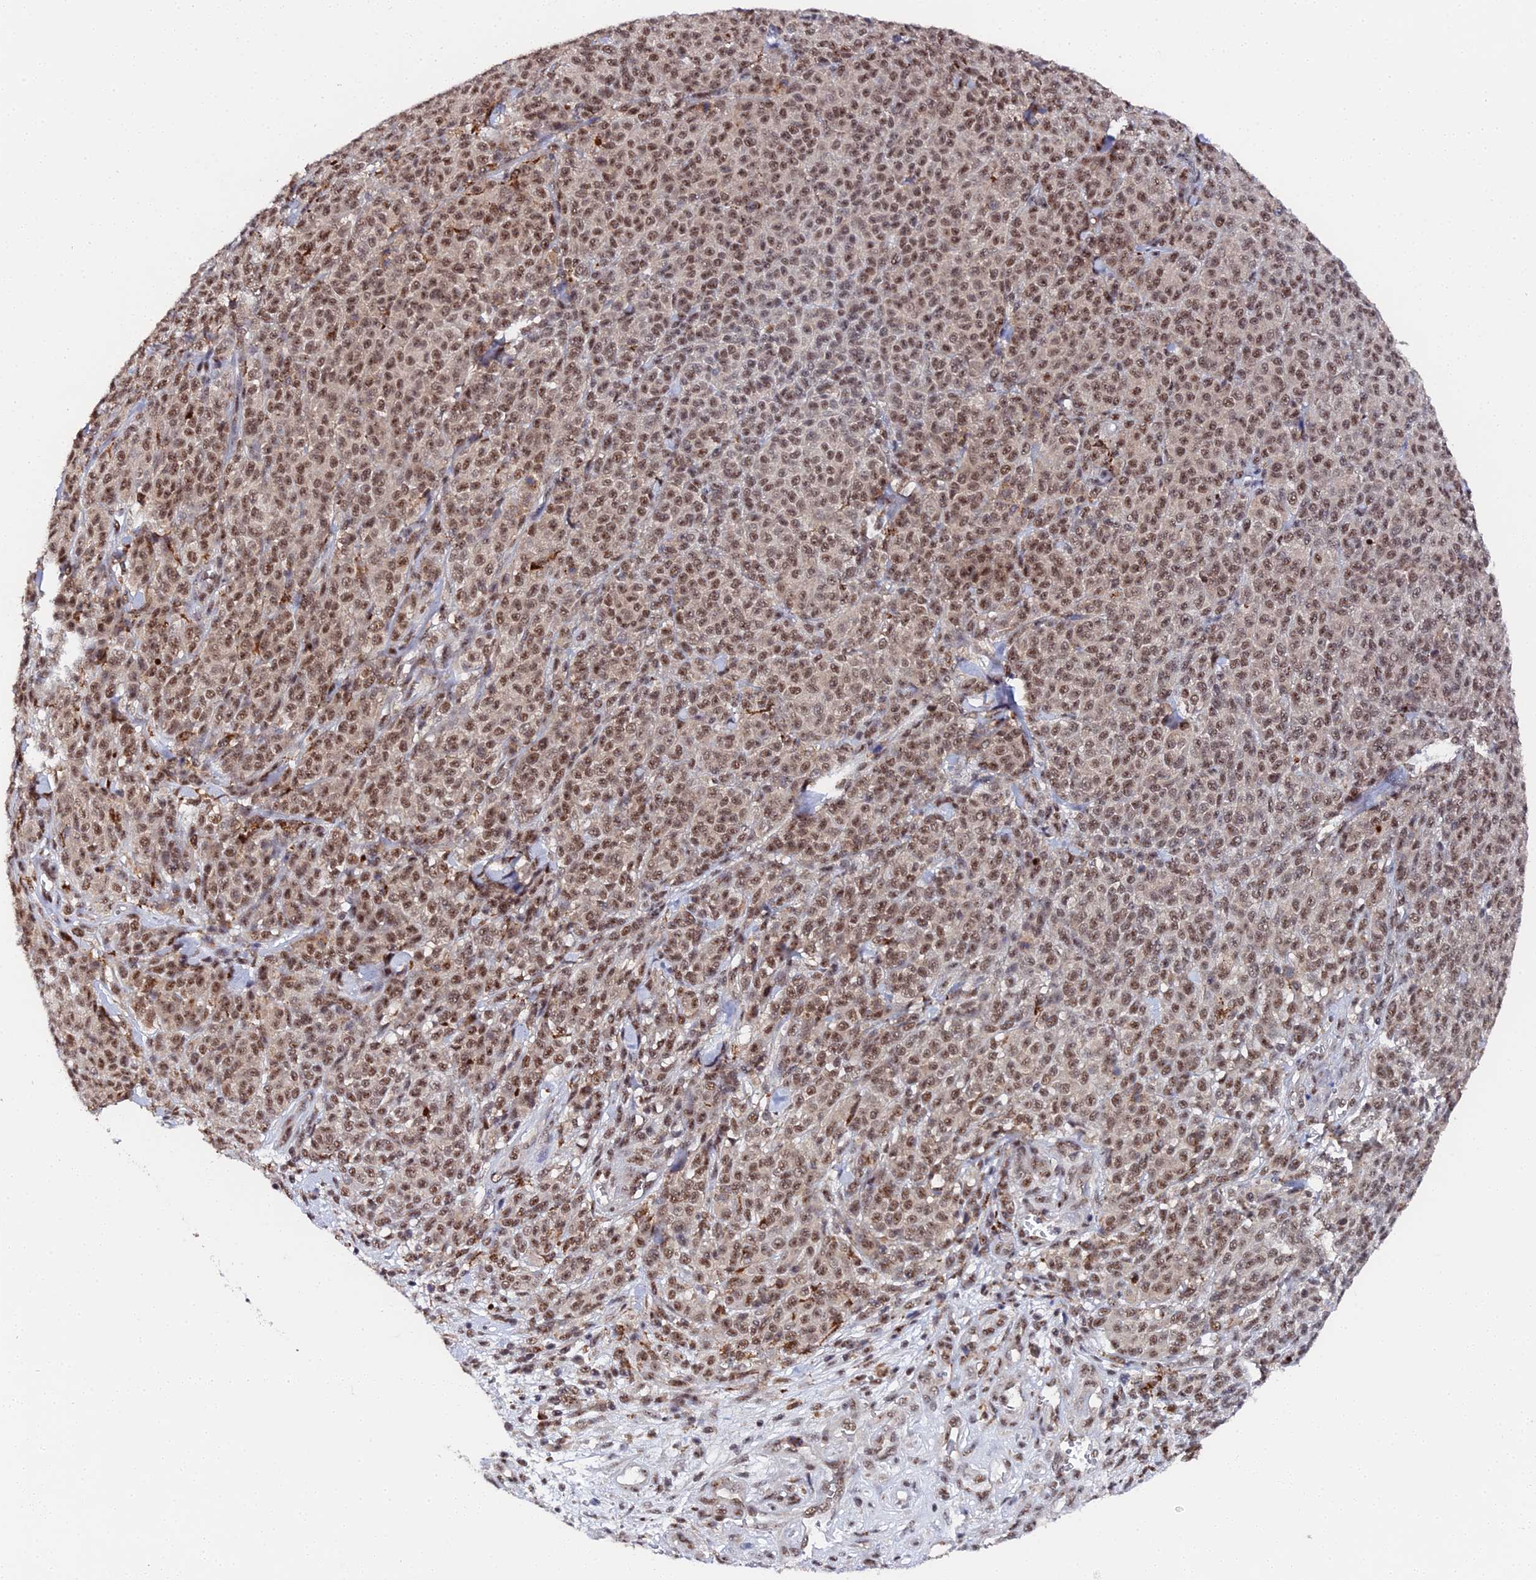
{"staining": {"intensity": "strong", "quantity": ">75%", "location": "nuclear"}, "tissue": "melanoma", "cell_type": "Tumor cells", "image_type": "cancer", "snomed": [{"axis": "morphology", "description": "Normal tissue, NOS"}, {"axis": "morphology", "description": "Malignant melanoma, NOS"}, {"axis": "topography", "description": "Skin"}], "caption": "Protein expression analysis of melanoma shows strong nuclear staining in approximately >75% of tumor cells.", "gene": "MAGOHB", "patient": {"sex": "female", "age": 34}}